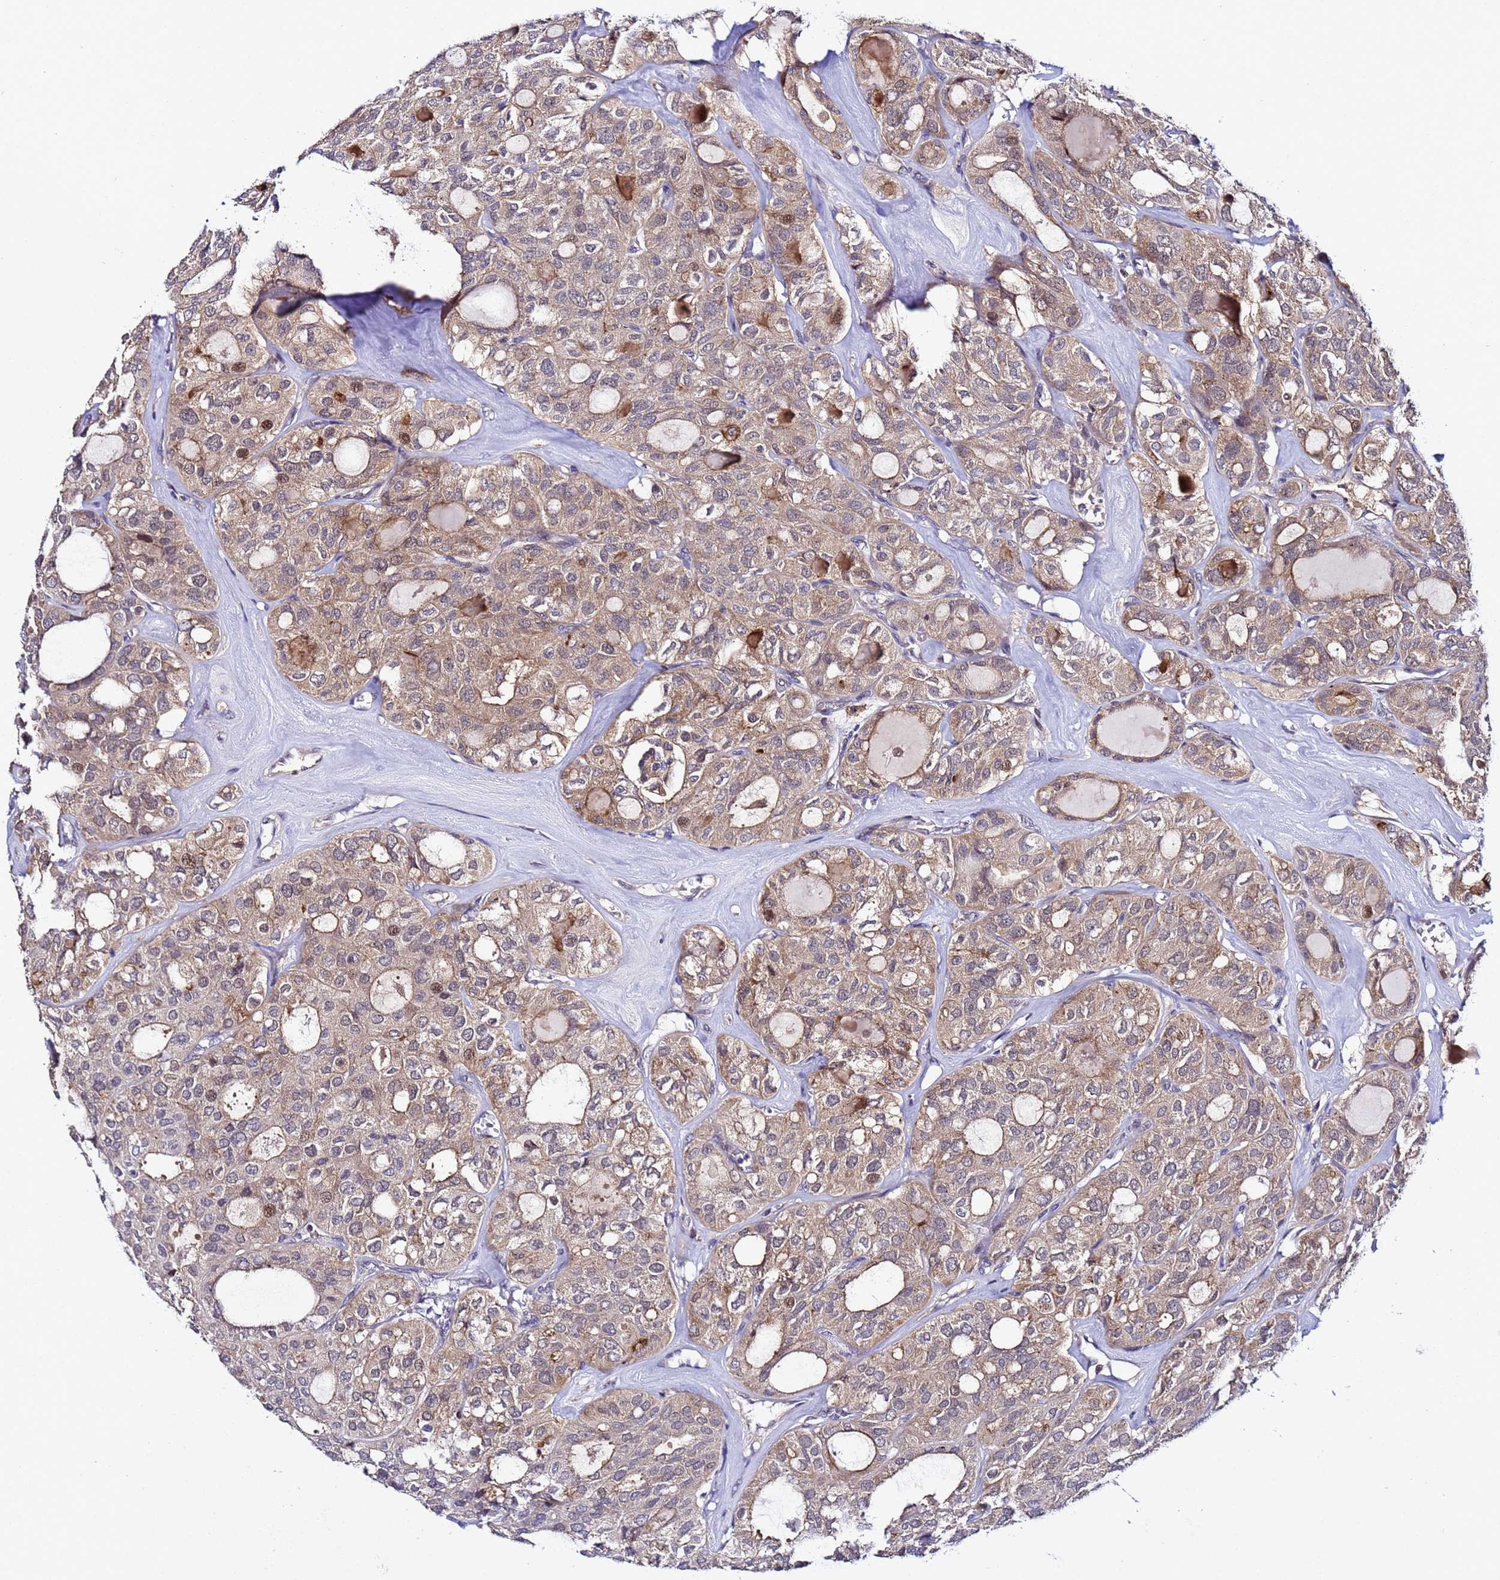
{"staining": {"intensity": "moderate", "quantity": "25%-75%", "location": "cytoplasmic/membranous,nuclear"}, "tissue": "thyroid cancer", "cell_type": "Tumor cells", "image_type": "cancer", "snomed": [{"axis": "morphology", "description": "Follicular adenoma carcinoma, NOS"}, {"axis": "topography", "description": "Thyroid gland"}], "caption": "Brown immunohistochemical staining in thyroid cancer exhibits moderate cytoplasmic/membranous and nuclear staining in approximately 25%-75% of tumor cells.", "gene": "PLXDC2", "patient": {"sex": "male", "age": 75}}